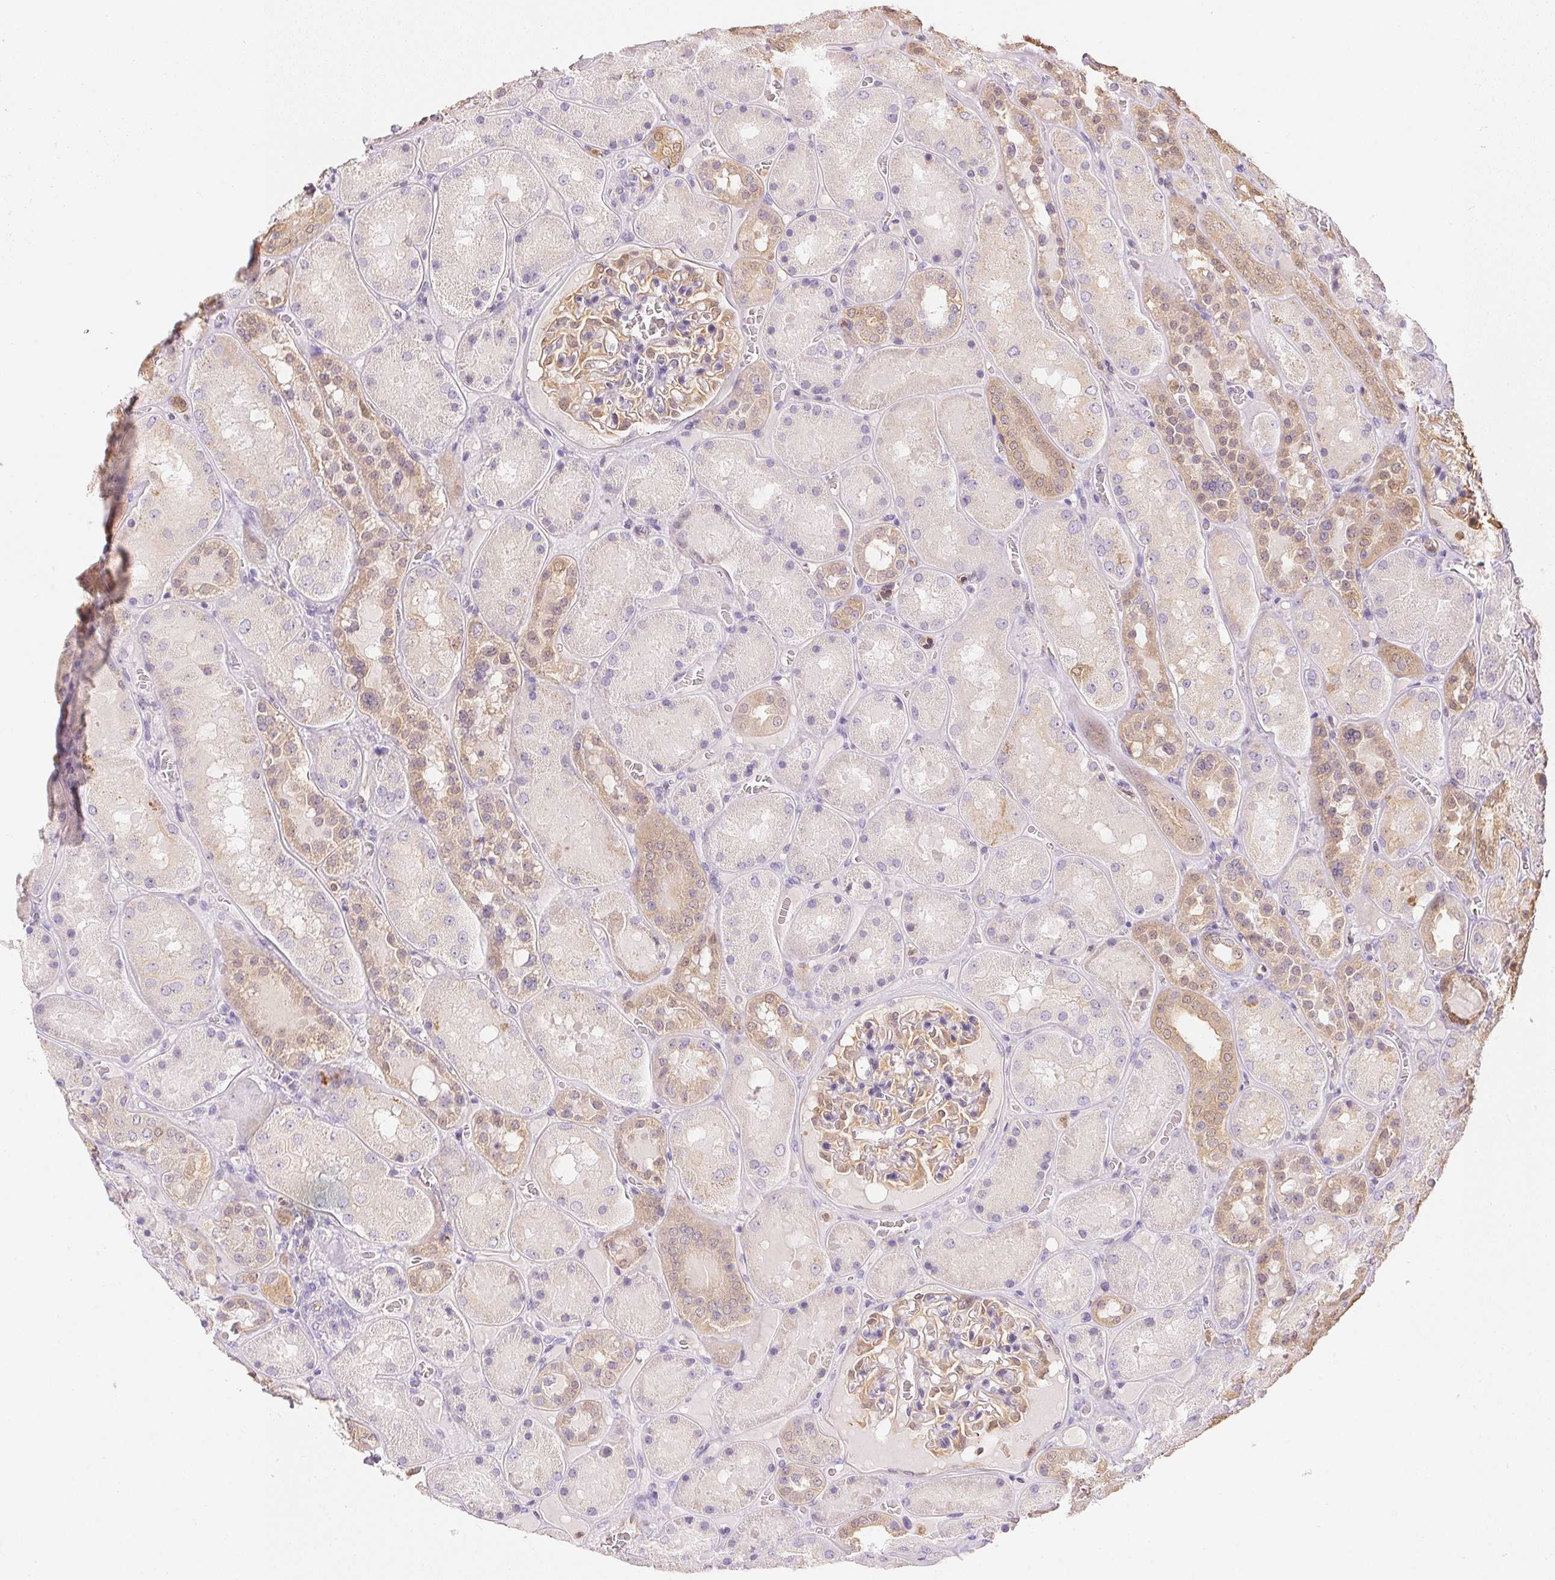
{"staining": {"intensity": "weak", "quantity": "25%-75%", "location": "cytoplasmic/membranous,nuclear"}, "tissue": "kidney", "cell_type": "Cells in glomeruli", "image_type": "normal", "snomed": [{"axis": "morphology", "description": "Normal tissue, NOS"}, {"axis": "topography", "description": "Kidney"}], "caption": "An image showing weak cytoplasmic/membranous,nuclear staining in approximately 25%-75% of cells in glomeruli in unremarkable kidney, as visualized by brown immunohistochemical staining.", "gene": "S100A3", "patient": {"sex": "male", "age": 73}}